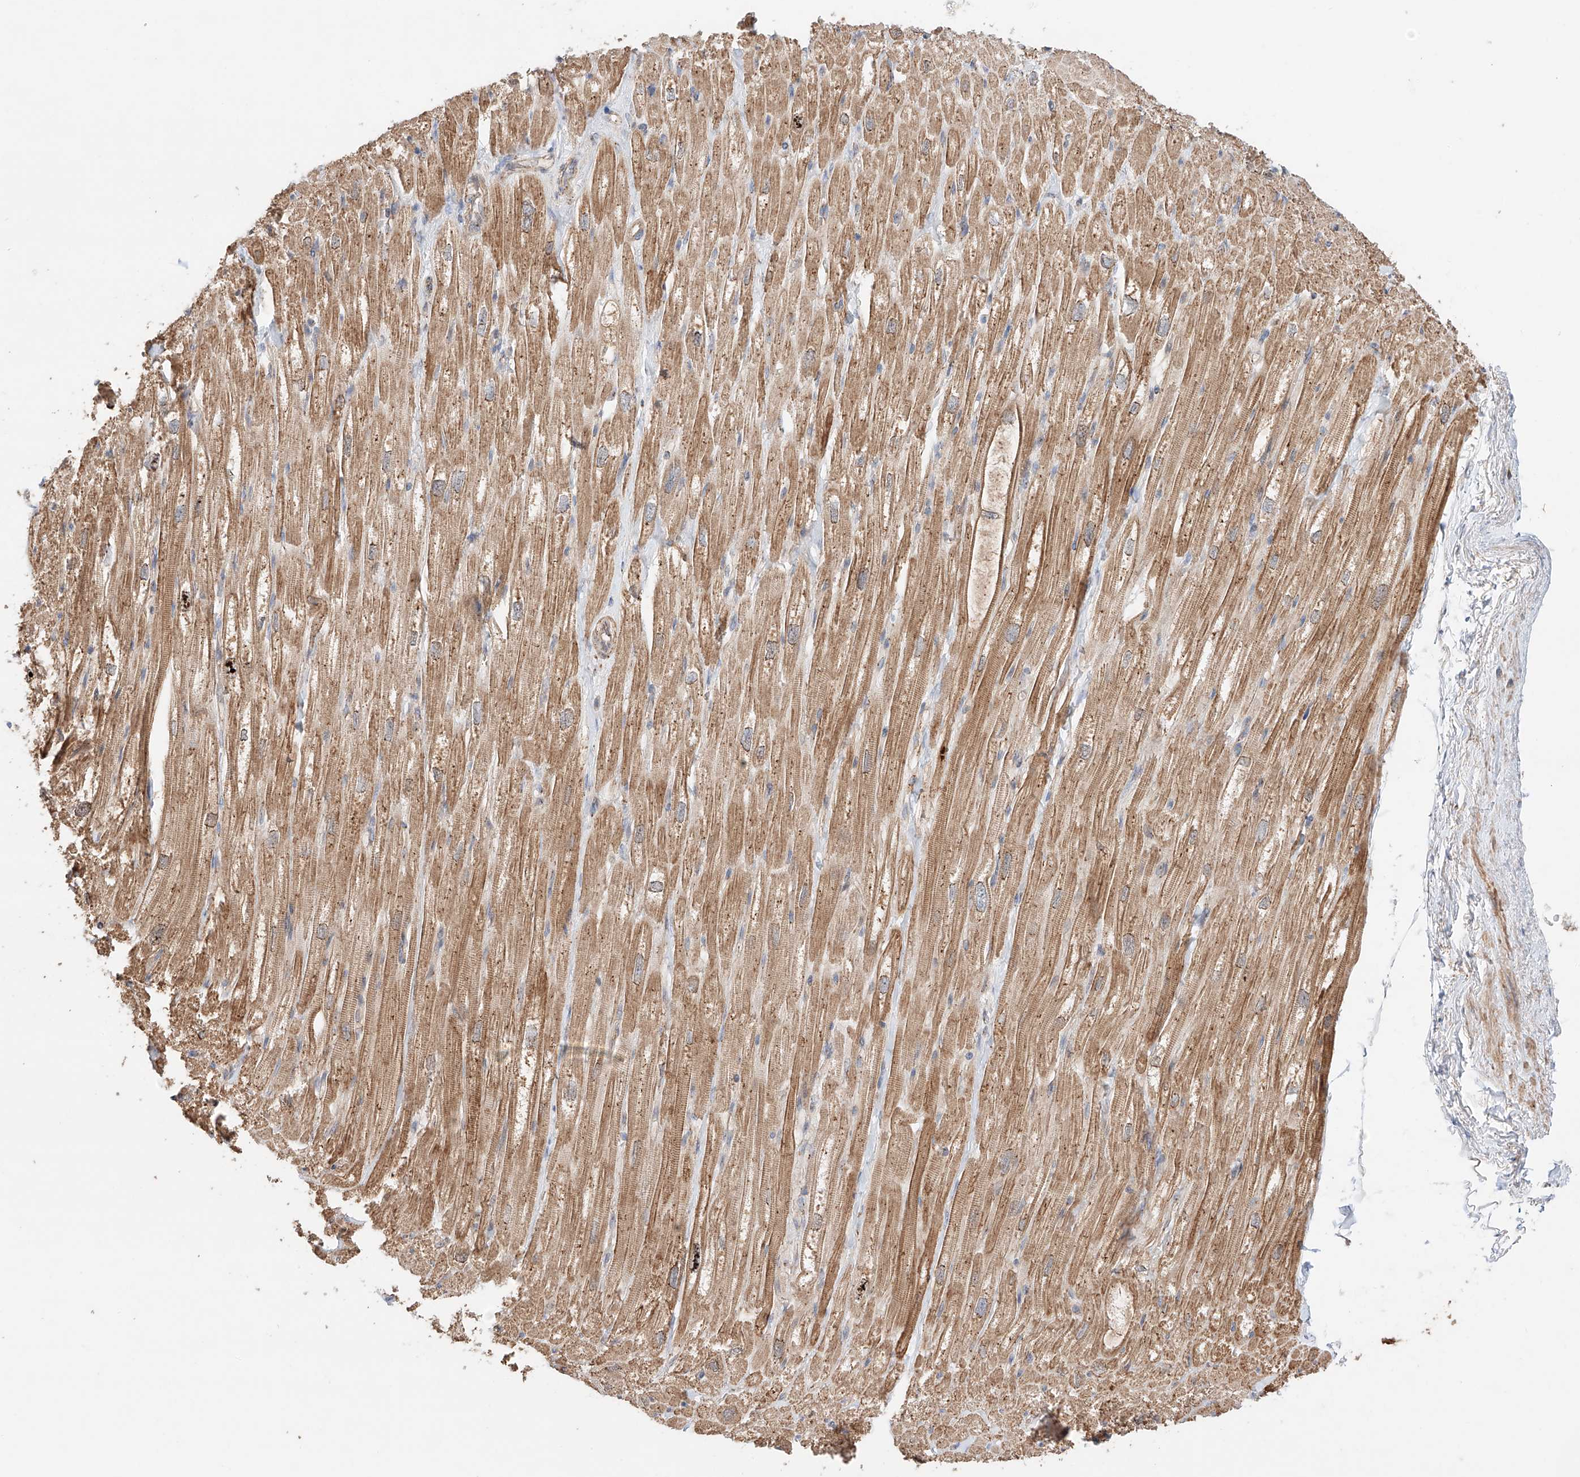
{"staining": {"intensity": "moderate", "quantity": "25%-75%", "location": "cytoplasmic/membranous"}, "tissue": "heart muscle", "cell_type": "Cardiomyocytes", "image_type": "normal", "snomed": [{"axis": "morphology", "description": "Normal tissue, NOS"}, {"axis": "topography", "description": "Heart"}], "caption": "DAB immunohistochemical staining of unremarkable human heart muscle displays moderate cytoplasmic/membranous protein staining in approximately 25%-75% of cardiomyocytes.", "gene": "MOSPD1", "patient": {"sex": "male", "age": 50}}